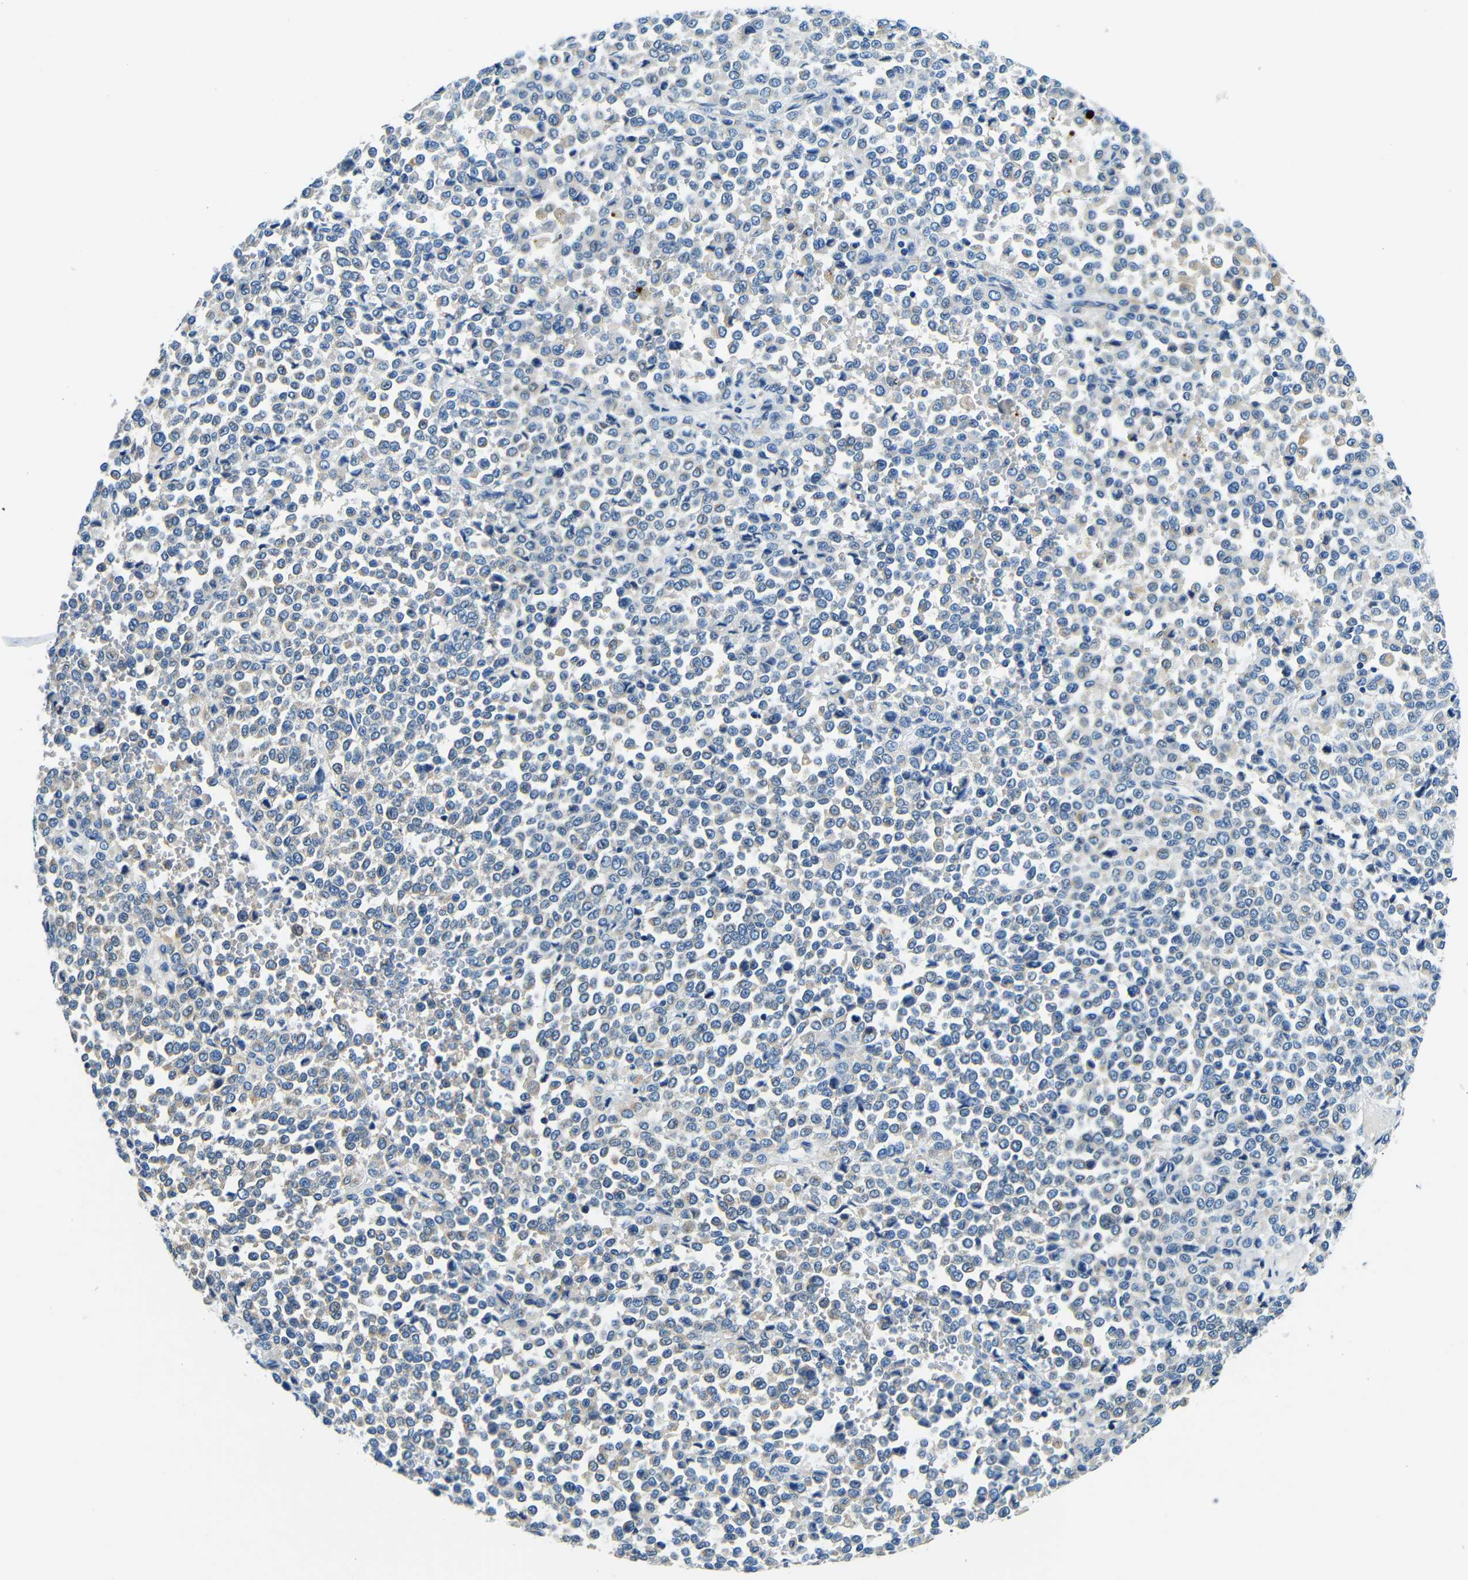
{"staining": {"intensity": "weak", "quantity": "25%-75%", "location": "cytoplasmic/membranous"}, "tissue": "melanoma", "cell_type": "Tumor cells", "image_type": "cancer", "snomed": [{"axis": "morphology", "description": "Malignant melanoma, Metastatic site"}, {"axis": "topography", "description": "Pancreas"}], "caption": "Brown immunohistochemical staining in malignant melanoma (metastatic site) displays weak cytoplasmic/membranous staining in about 25%-75% of tumor cells.", "gene": "USO1", "patient": {"sex": "female", "age": 30}}